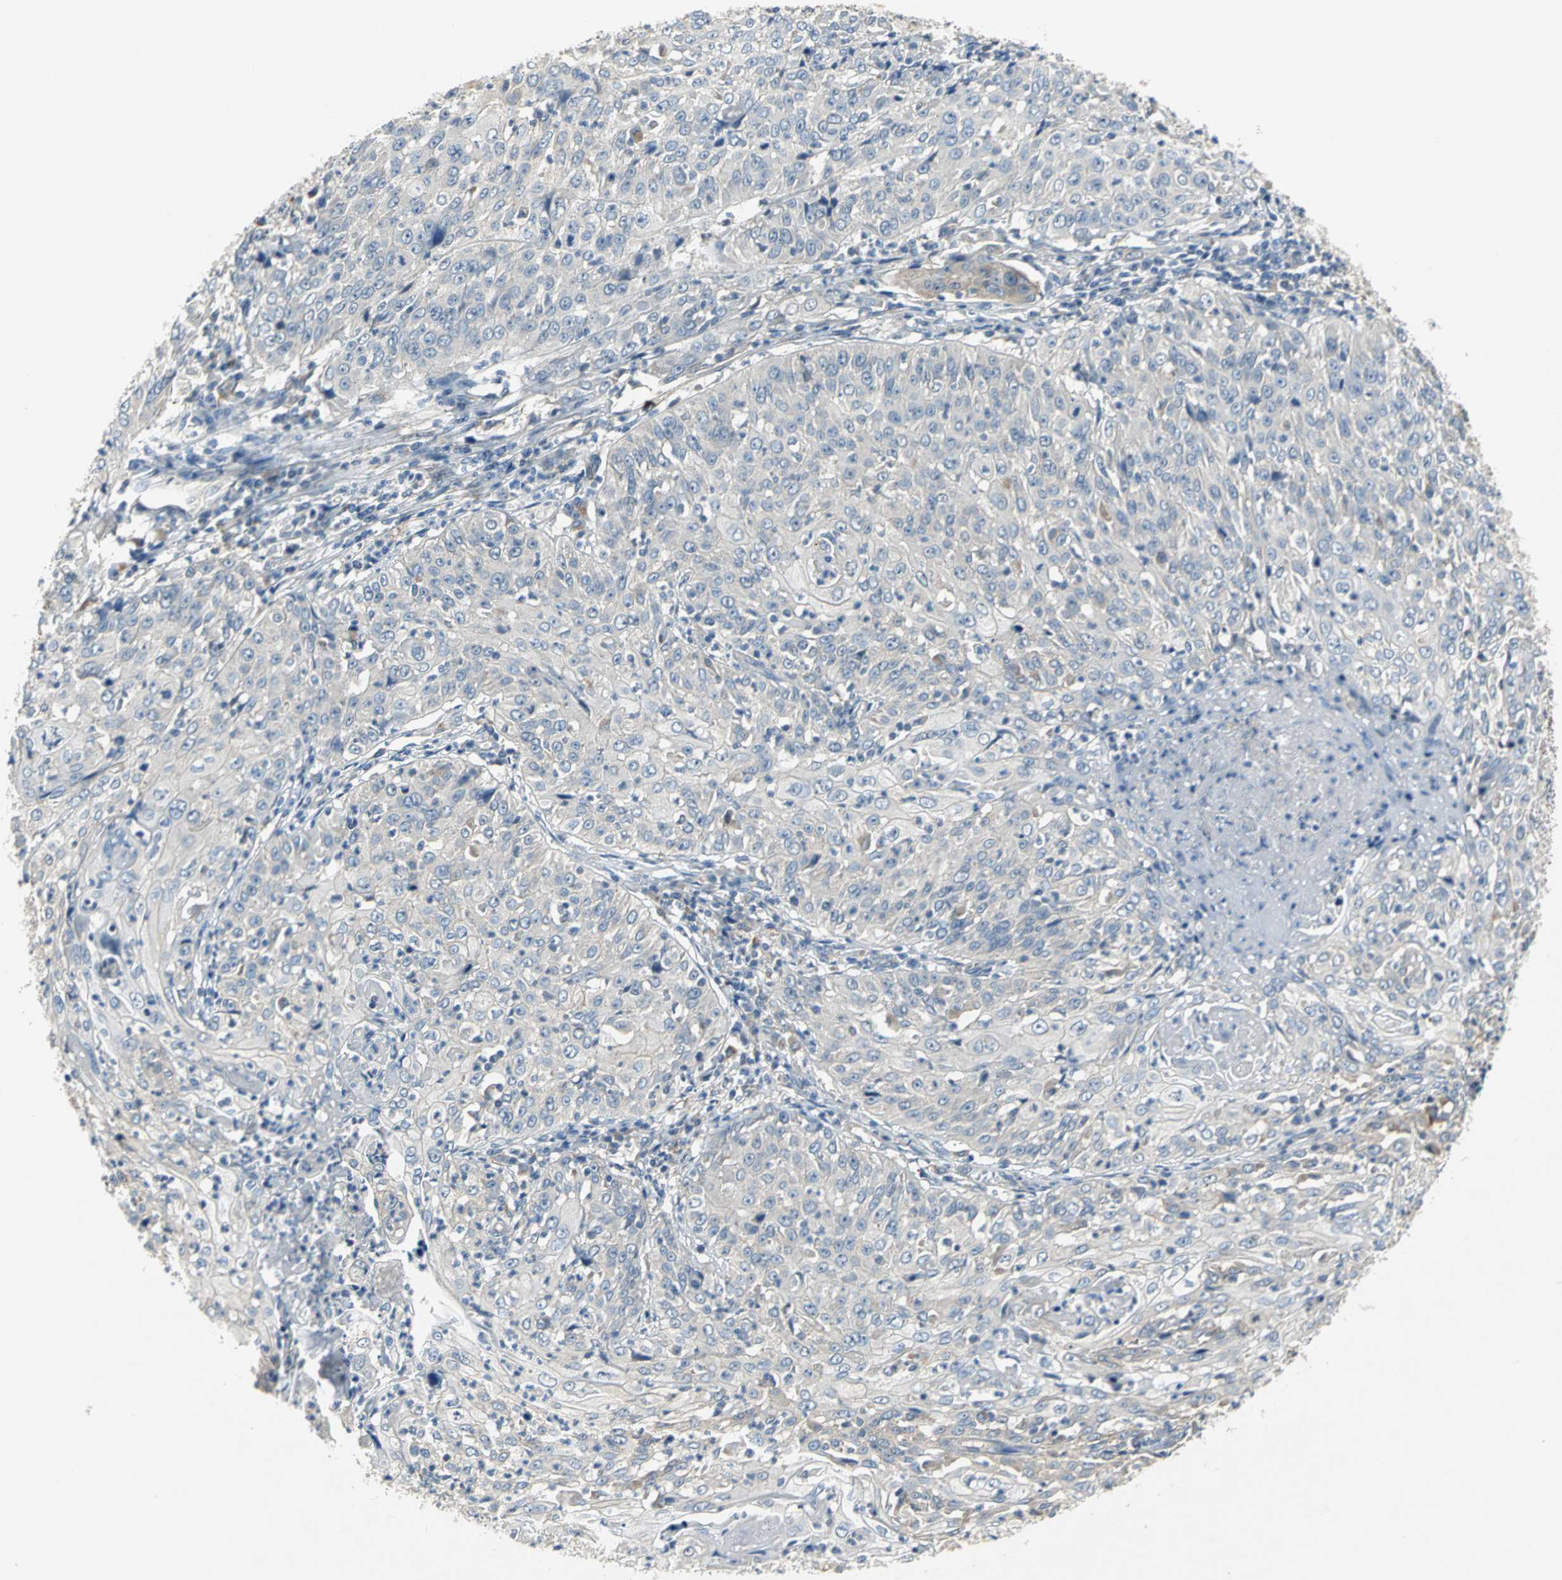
{"staining": {"intensity": "negative", "quantity": "none", "location": "none"}, "tissue": "cervical cancer", "cell_type": "Tumor cells", "image_type": "cancer", "snomed": [{"axis": "morphology", "description": "Squamous cell carcinoma, NOS"}, {"axis": "topography", "description": "Cervix"}], "caption": "High magnification brightfield microscopy of cervical cancer (squamous cell carcinoma) stained with DAB (brown) and counterstained with hematoxylin (blue): tumor cells show no significant staining. Nuclei are stained in blue.", "gene": "IL17RB", "patient": {"sex": "female", "age": 39}}